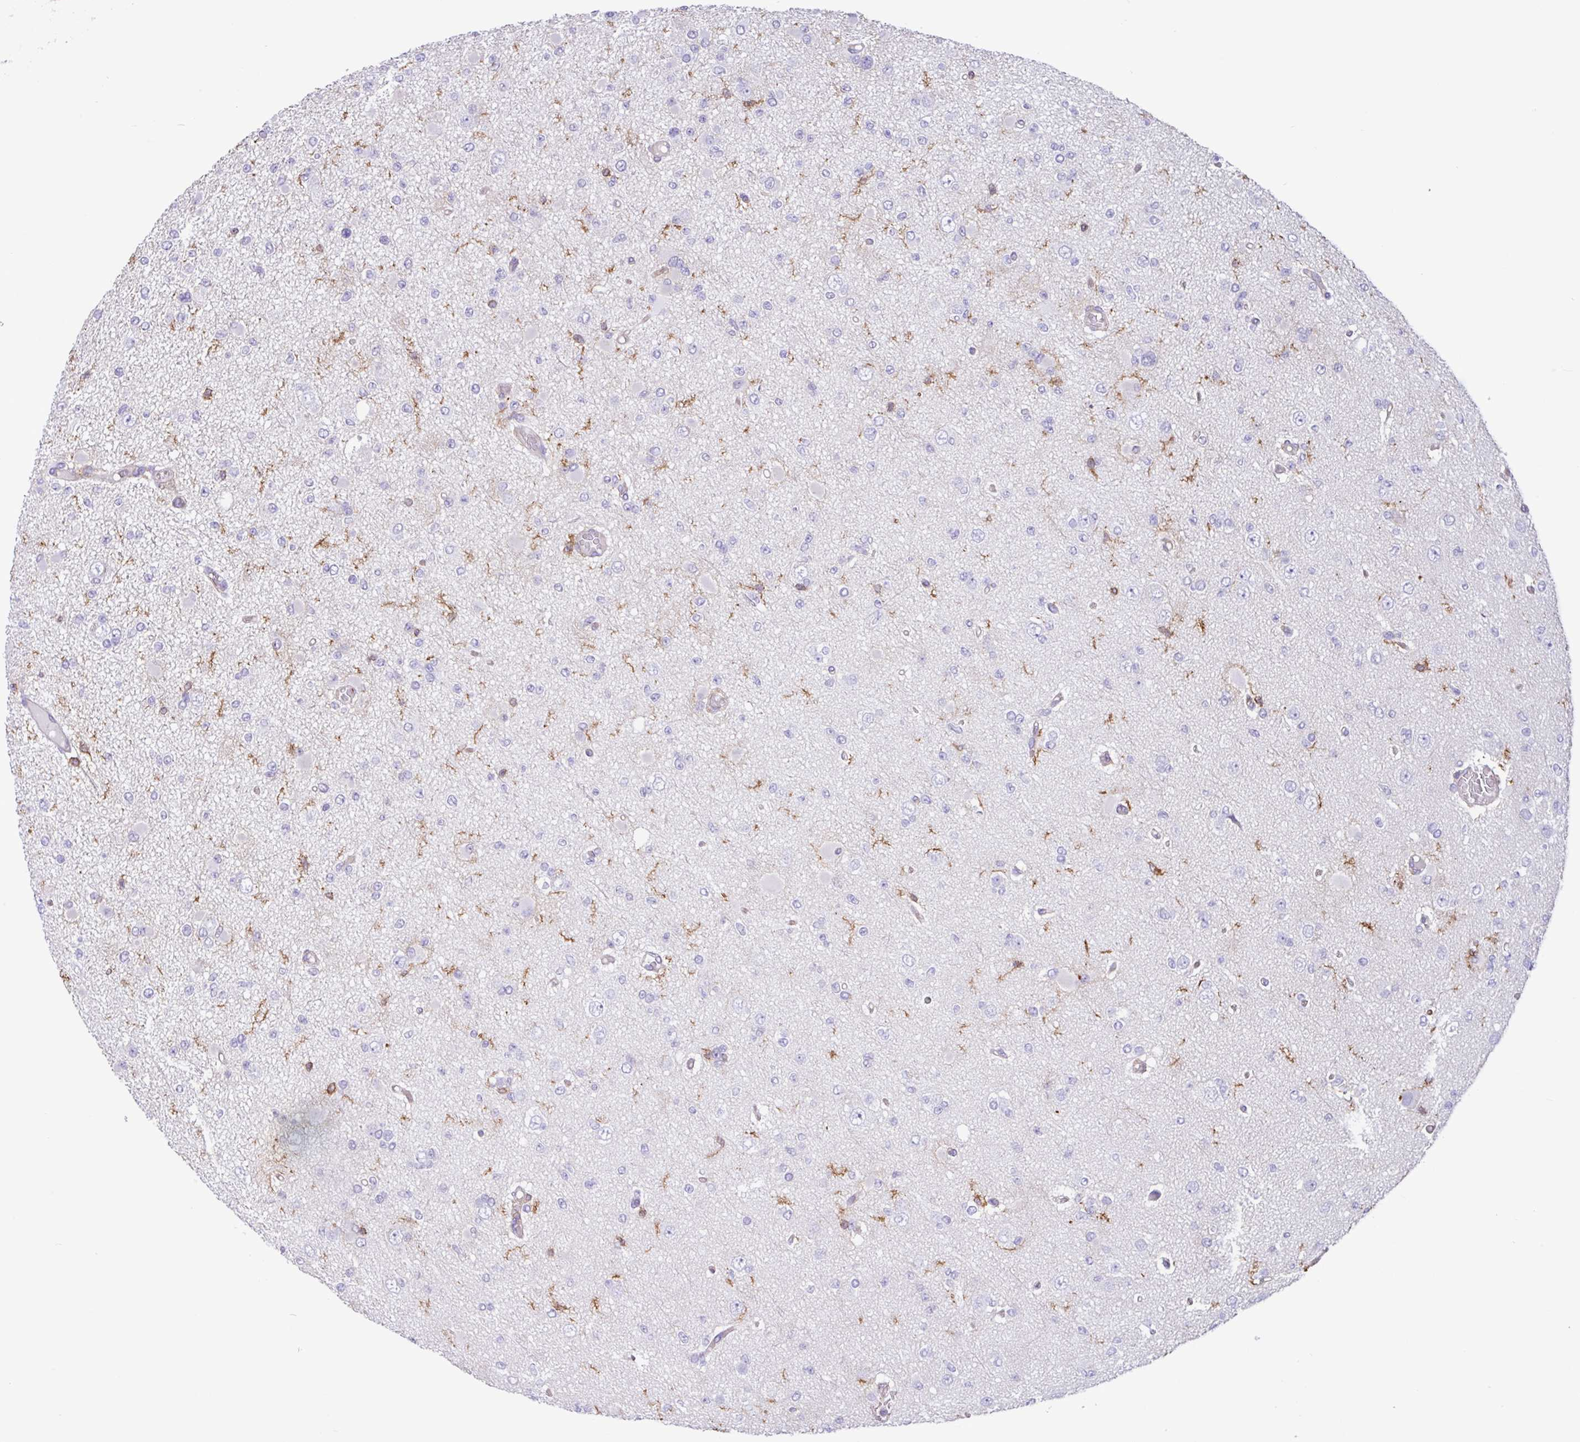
{"staining": {"intensity": "negative", "quantity": "none", "location": "none"}, "tissue": "glioma", "cell_type": "Tumor cells", "image_type": "cancer", "snomed": [{"axis": "morphology", "description": "Glioma, malignant, Low grade"}, {"axis": "topography", "description": "Brain"}], "caption": "Tumor cells show no significant protein expression in malignant glioma (low-grade).", "gene": "PPP1R18", "patient": {"sex": "female", "age": 22}}